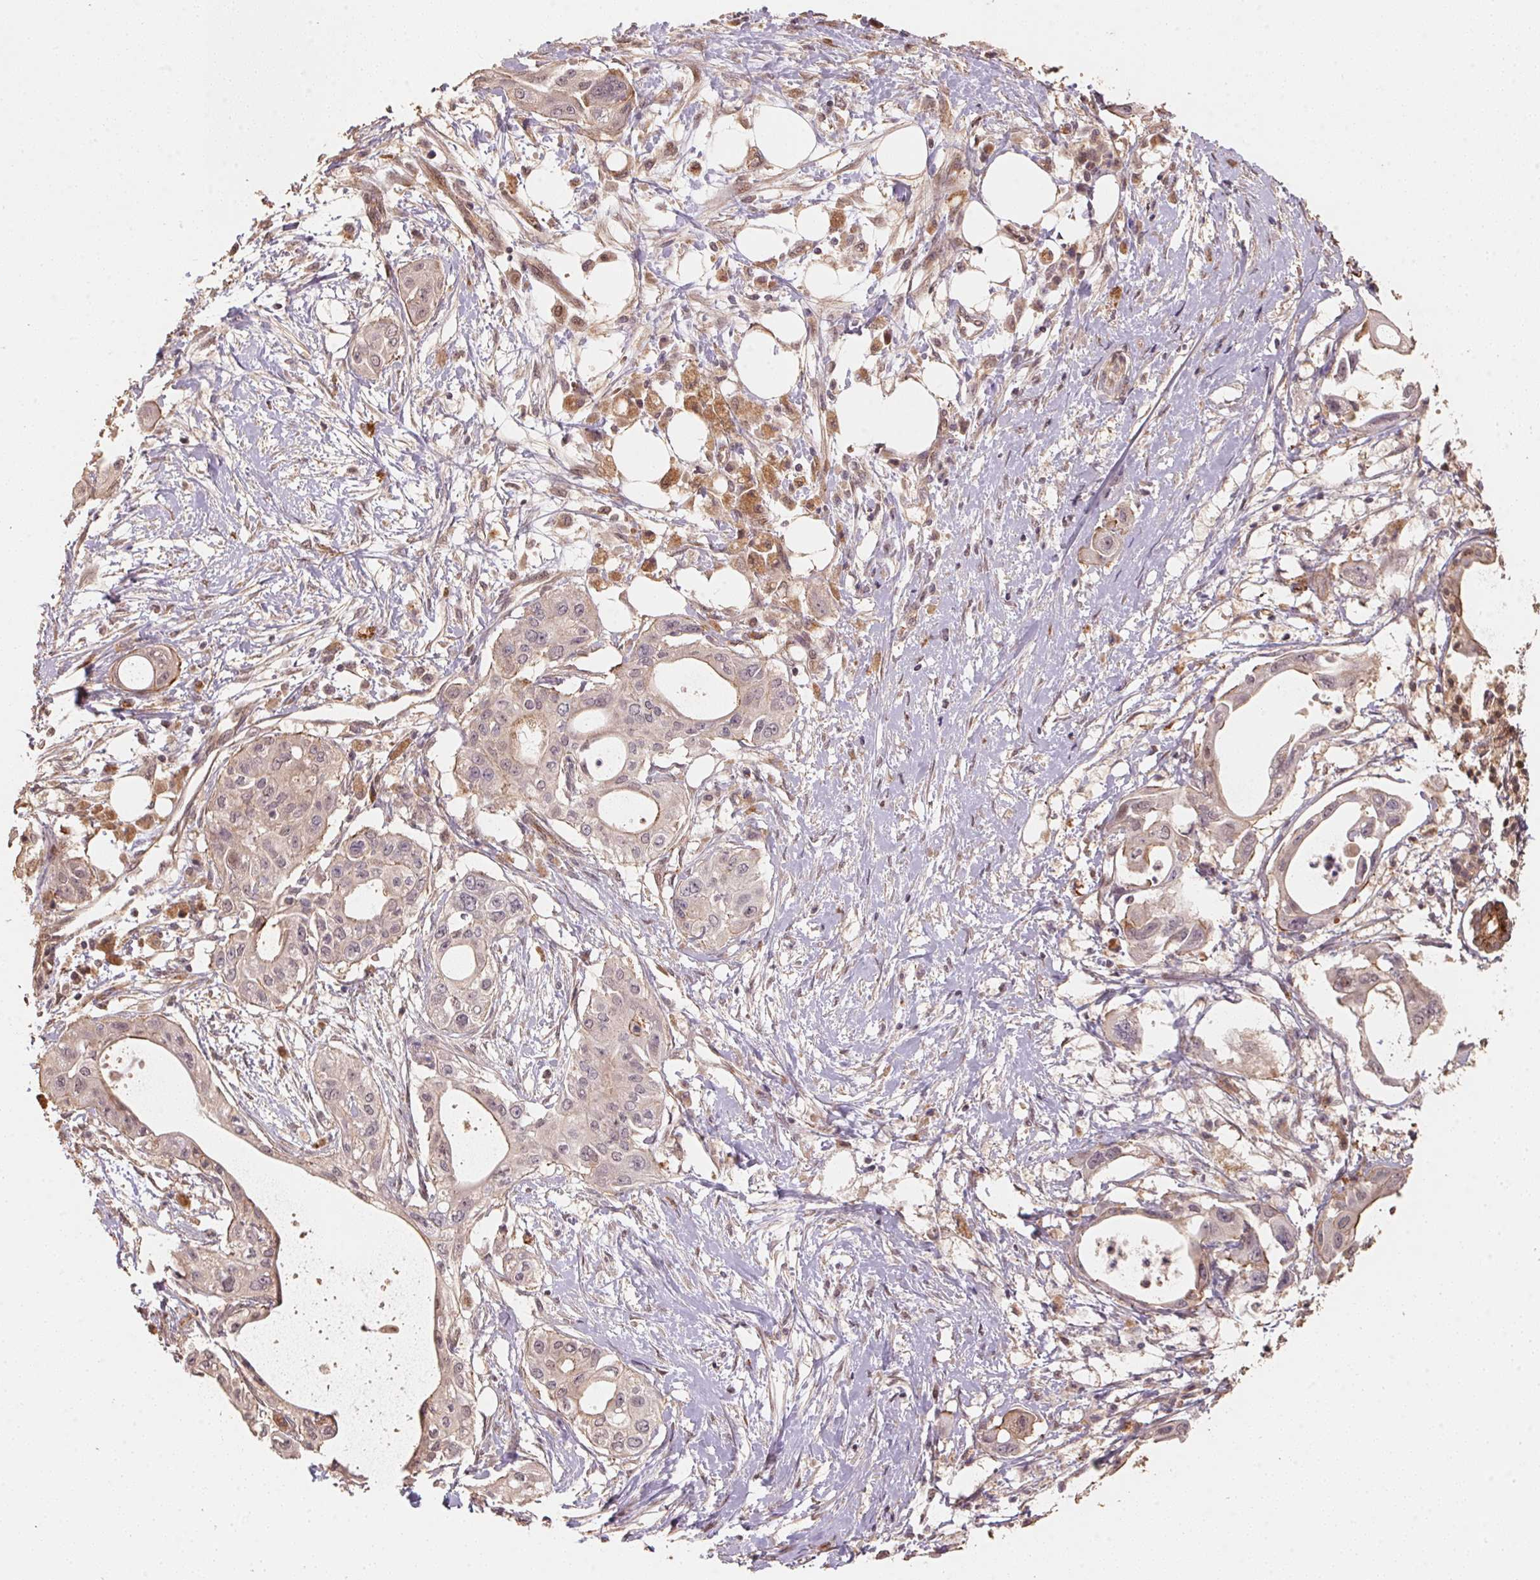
{"staining": {"intensity": "weak", "quantity": "<25%", "location": "cytoplasmic/membranous"}, "tissue": "pancreatic cancer", "cell_type": "Tumor cells", "image_type": "cancer", "snomed": [{"axis": "morphology", "description": "Adenocarcinoma, NOS"}, {"axis": "topography", "description": "Pancreas"}], "caption": "Immunohistochemical staining of pancreatic cancer shows no significant staining in tumor cells. (Stains: DAB IHC with hematoxylin counter stain, Microscopy: brightfield microscopy at high magnification).", "gene": "TMEM222", "patient": {"sex": "female", "age": 68}}